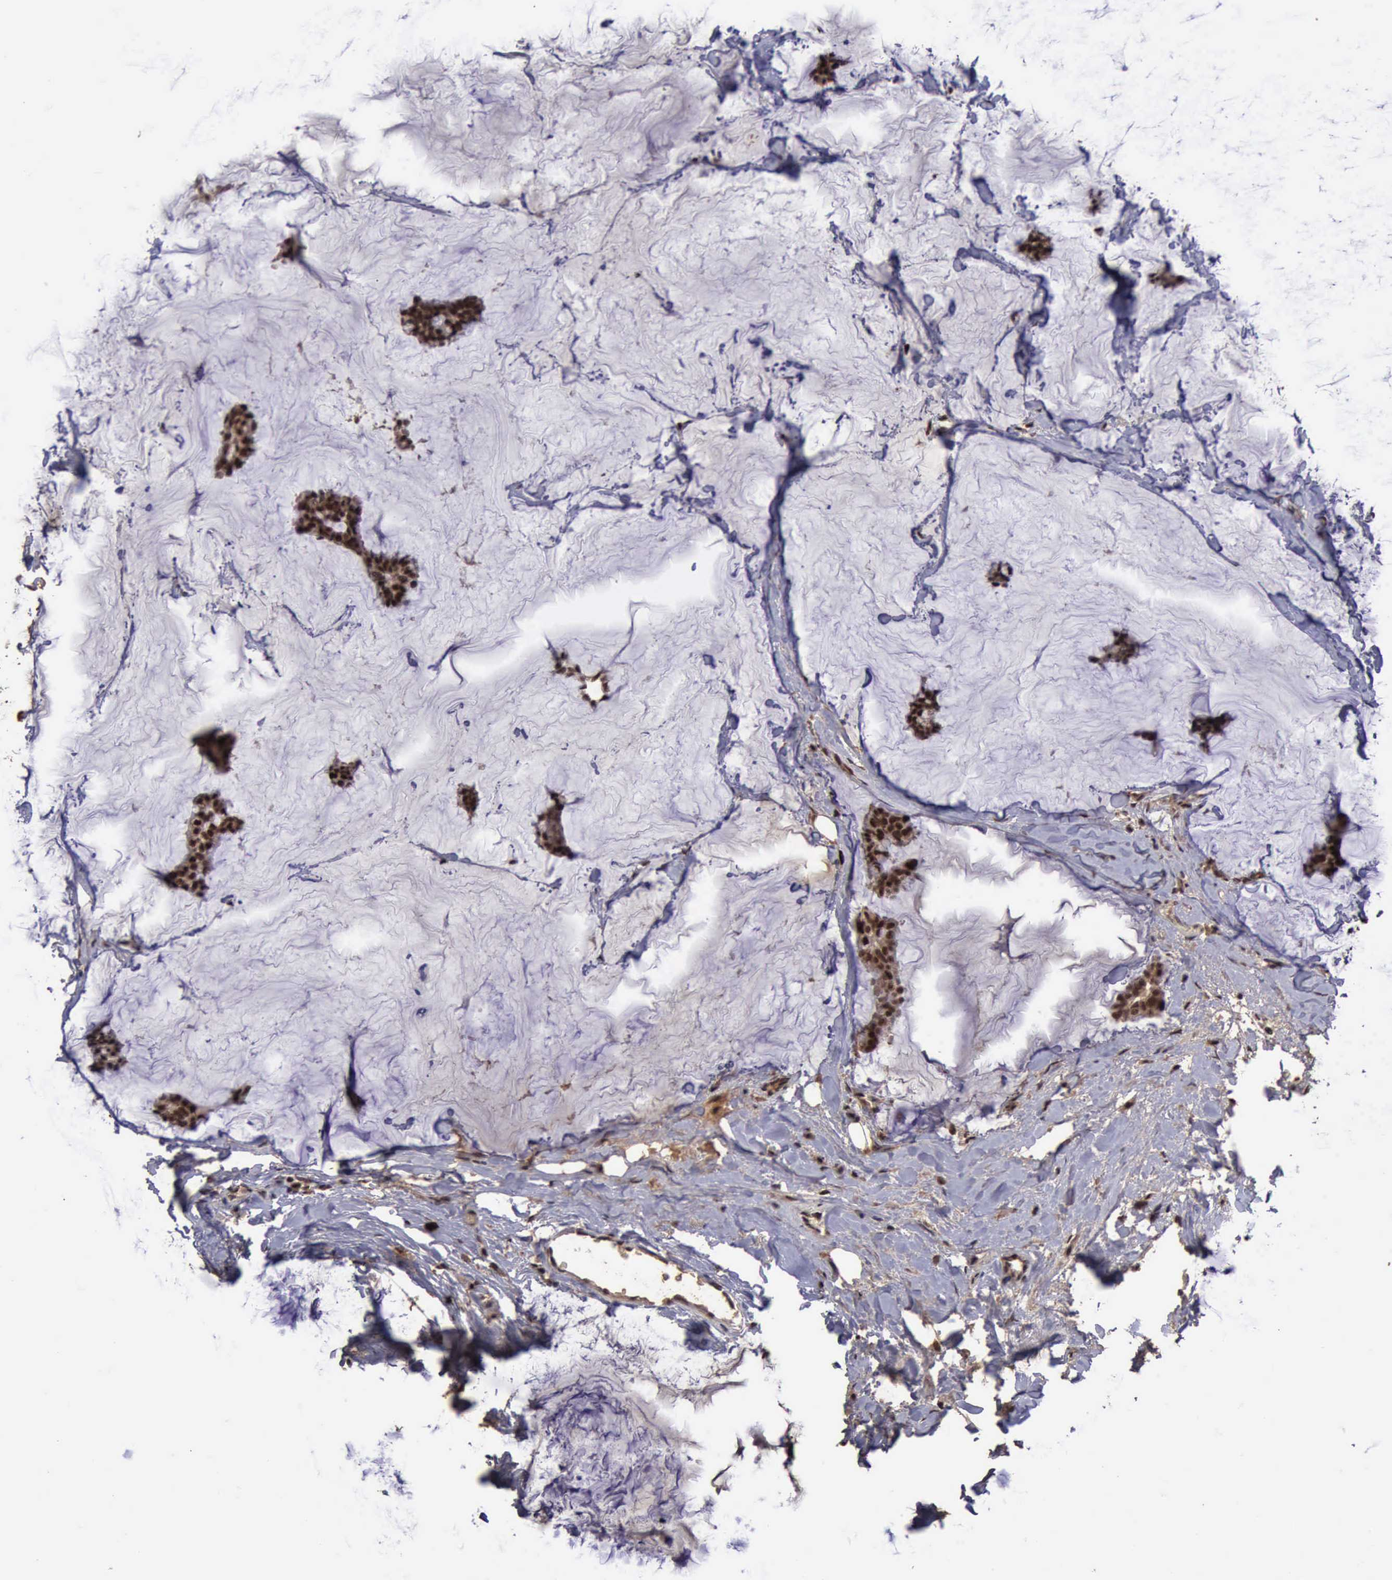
{"staining": {"intensity": "strong", "quantity": ">75%", "location": "cytoplasmic/membranous,nuclear"}, "tissue": "breast cancer", "cell_type": "Tumor cells", "image_type": "cancer", "snomed": [{"axis": "morphology", "description": "Duct carcinoma"}, {"axis": "topography", "description": "Breast"}], "caption": "Protein staining of breast cancer (invasive ductal carcinoma) tissue displays strong cytoplasmic/membranous and nuclear staining in approximately >75% of tumor cells. (DAB (3,3'-diaminobenzidine) IHC with brightfield microscopy, high magnification).", "gene": "TRMT2A", "patient": {"sex": "female", "age": 93}}